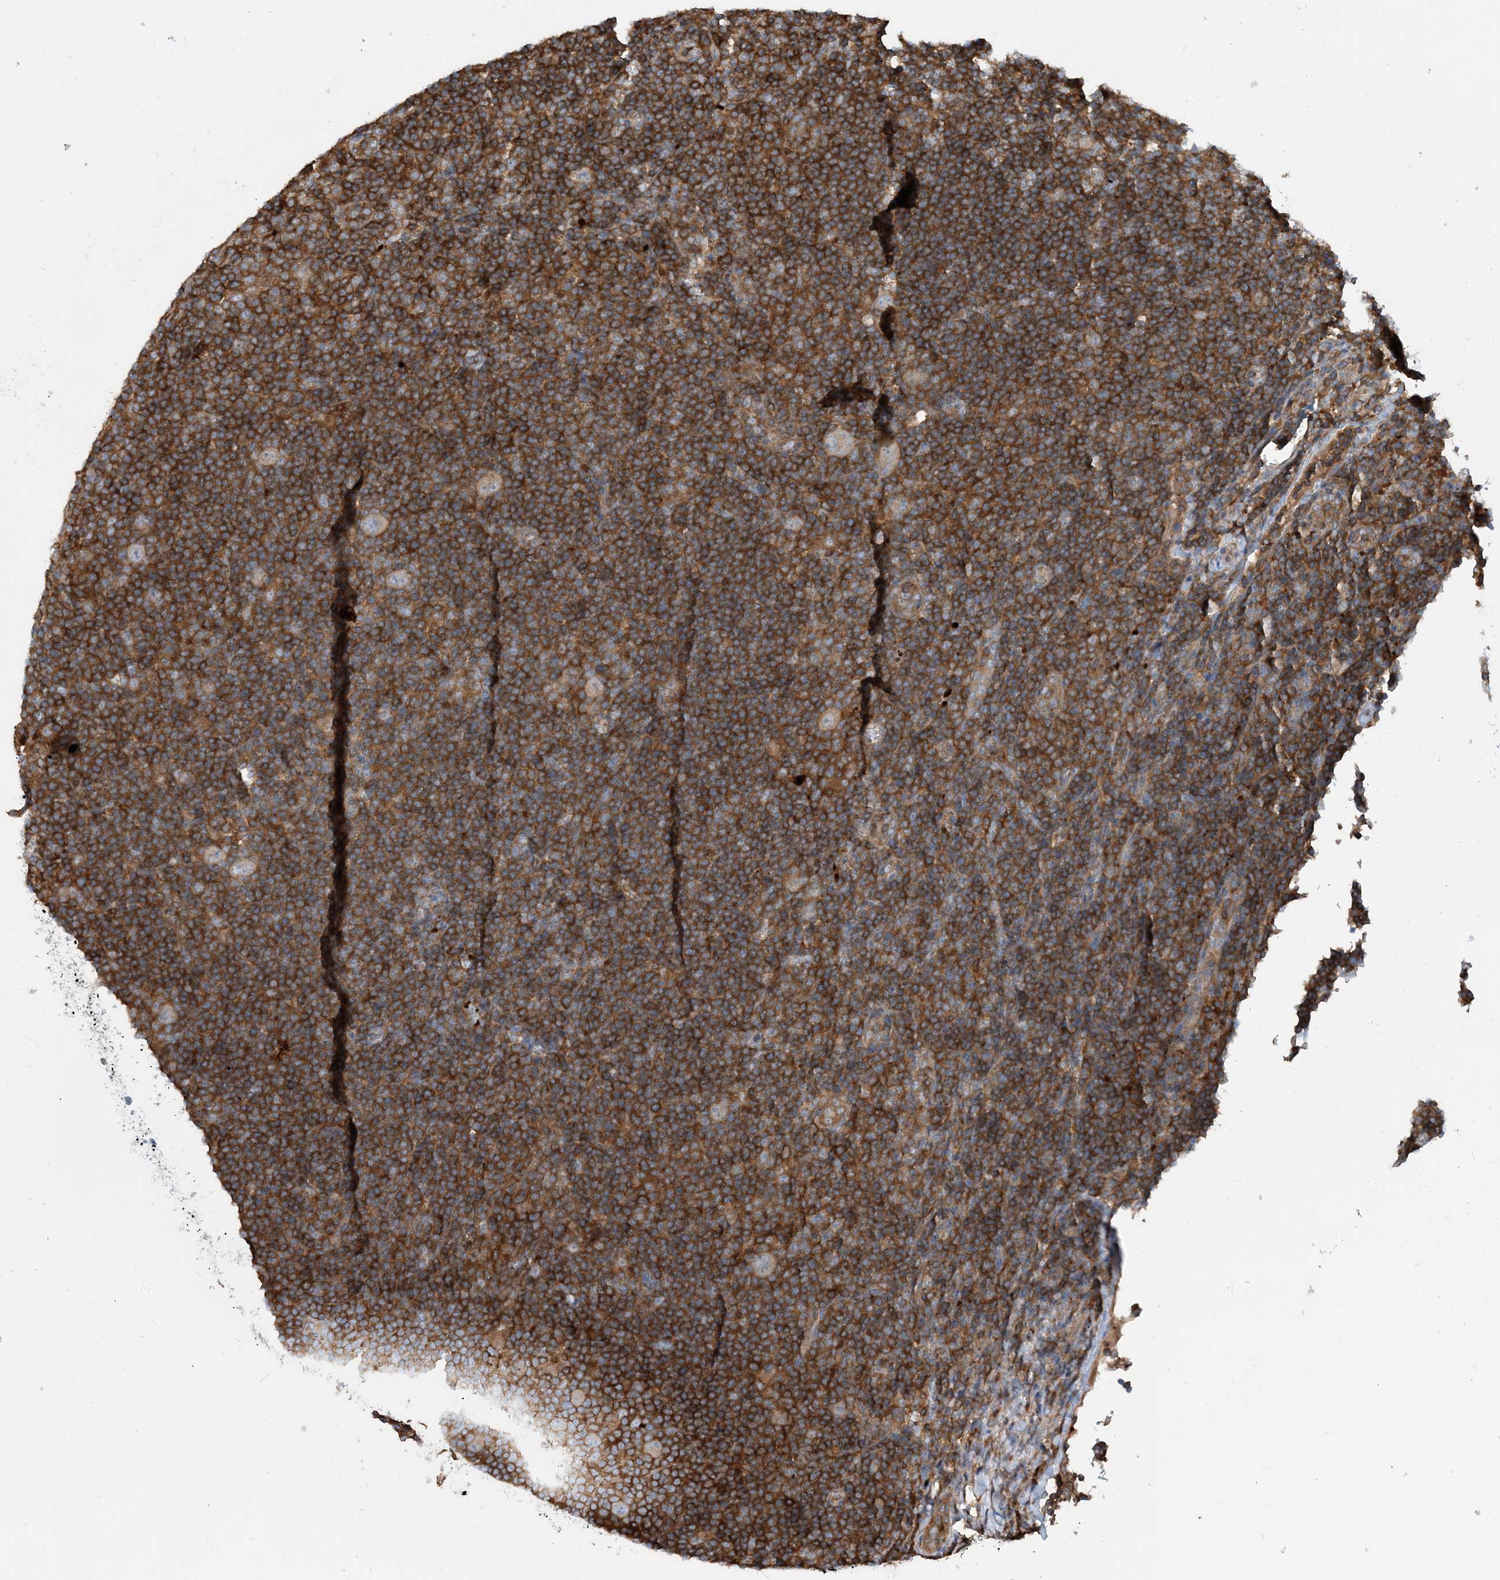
{"staining": {"intensity": "weak", "quantity": "<25%", "location": "cytoplasmic/membranous"}, "tissue": "lymphoma", "cell_type": "Tumor cells", "image_type": "cancer", "snomed": [{"axis": "morphology", "description": "Hodgkin's disease, NOS"}, {"axis": "topography", "description": "Lymph node"}], "caption": "This photomicrograph is of Hodgkin's disease stained with immunohistochemistry (IHC) to label a protein in brown with the nuclei are counter-stained blue. There is no staining in tumor cells. (DAB (3,3'-diaminobenzidine) IHC, high magnification).", "gene": "SFMBT2", "patient": {"sex": "female", "age": 57}}